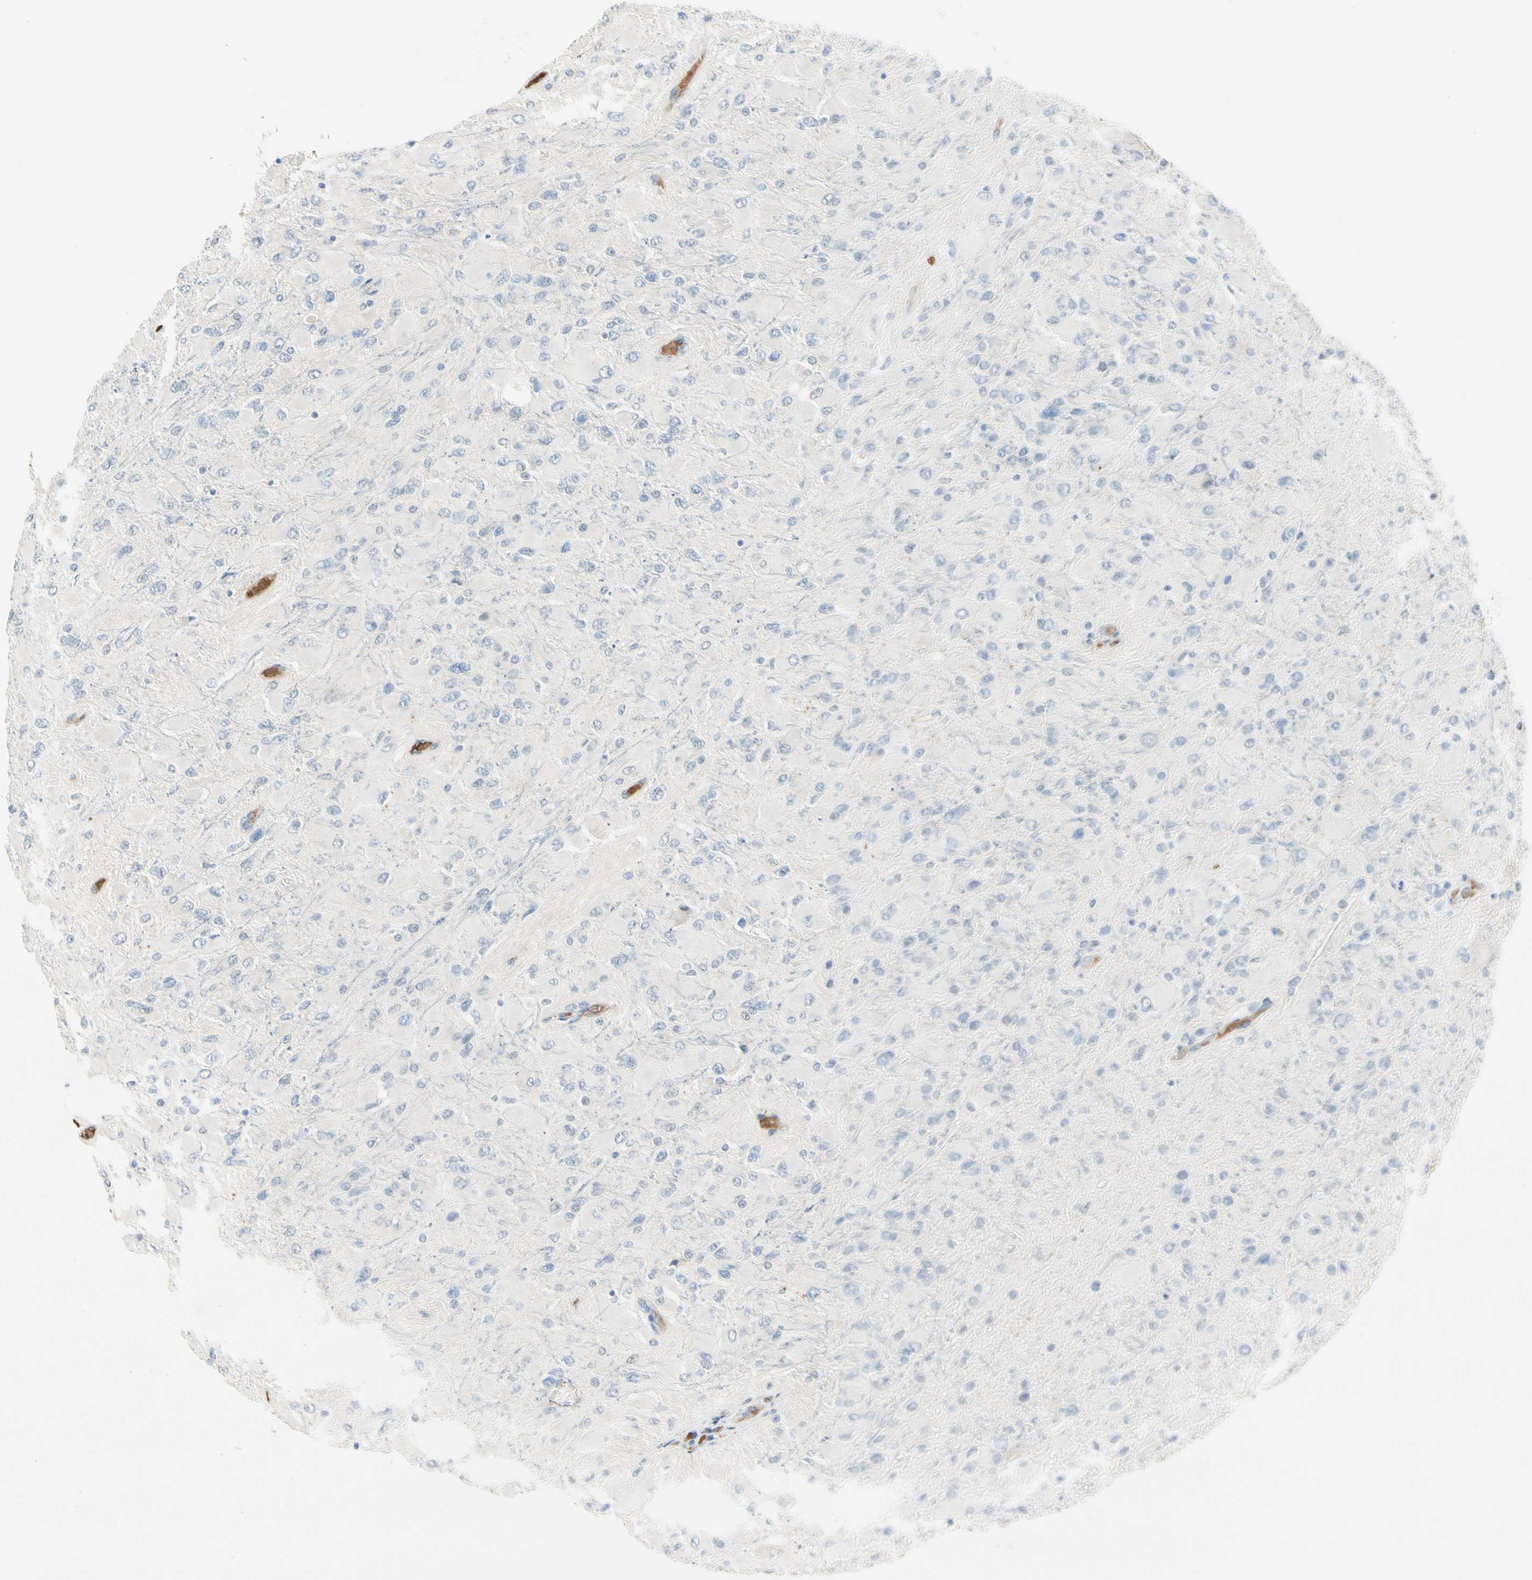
{"staining": {"intensity": "negative", "quantity": "none", "location": "none"}, "tissue": "glioma", "cell_type": "Tumor cells", "image_type": "cancer", "snomed": [{"axis": "morphology", "description": "Glioma, malignant, High grade"}, {"axis": "topography", "description": "Cerebral cortex"}], "caption": "Immunohistochemistry micrograph of glioma stained for a protein (brown), which reveals no positivity in tumor cells. (Brightfield microscopy of DAB IHC at high magnification).", "gene": "CA1", "patient": {"sex": "female", "age": 36}}